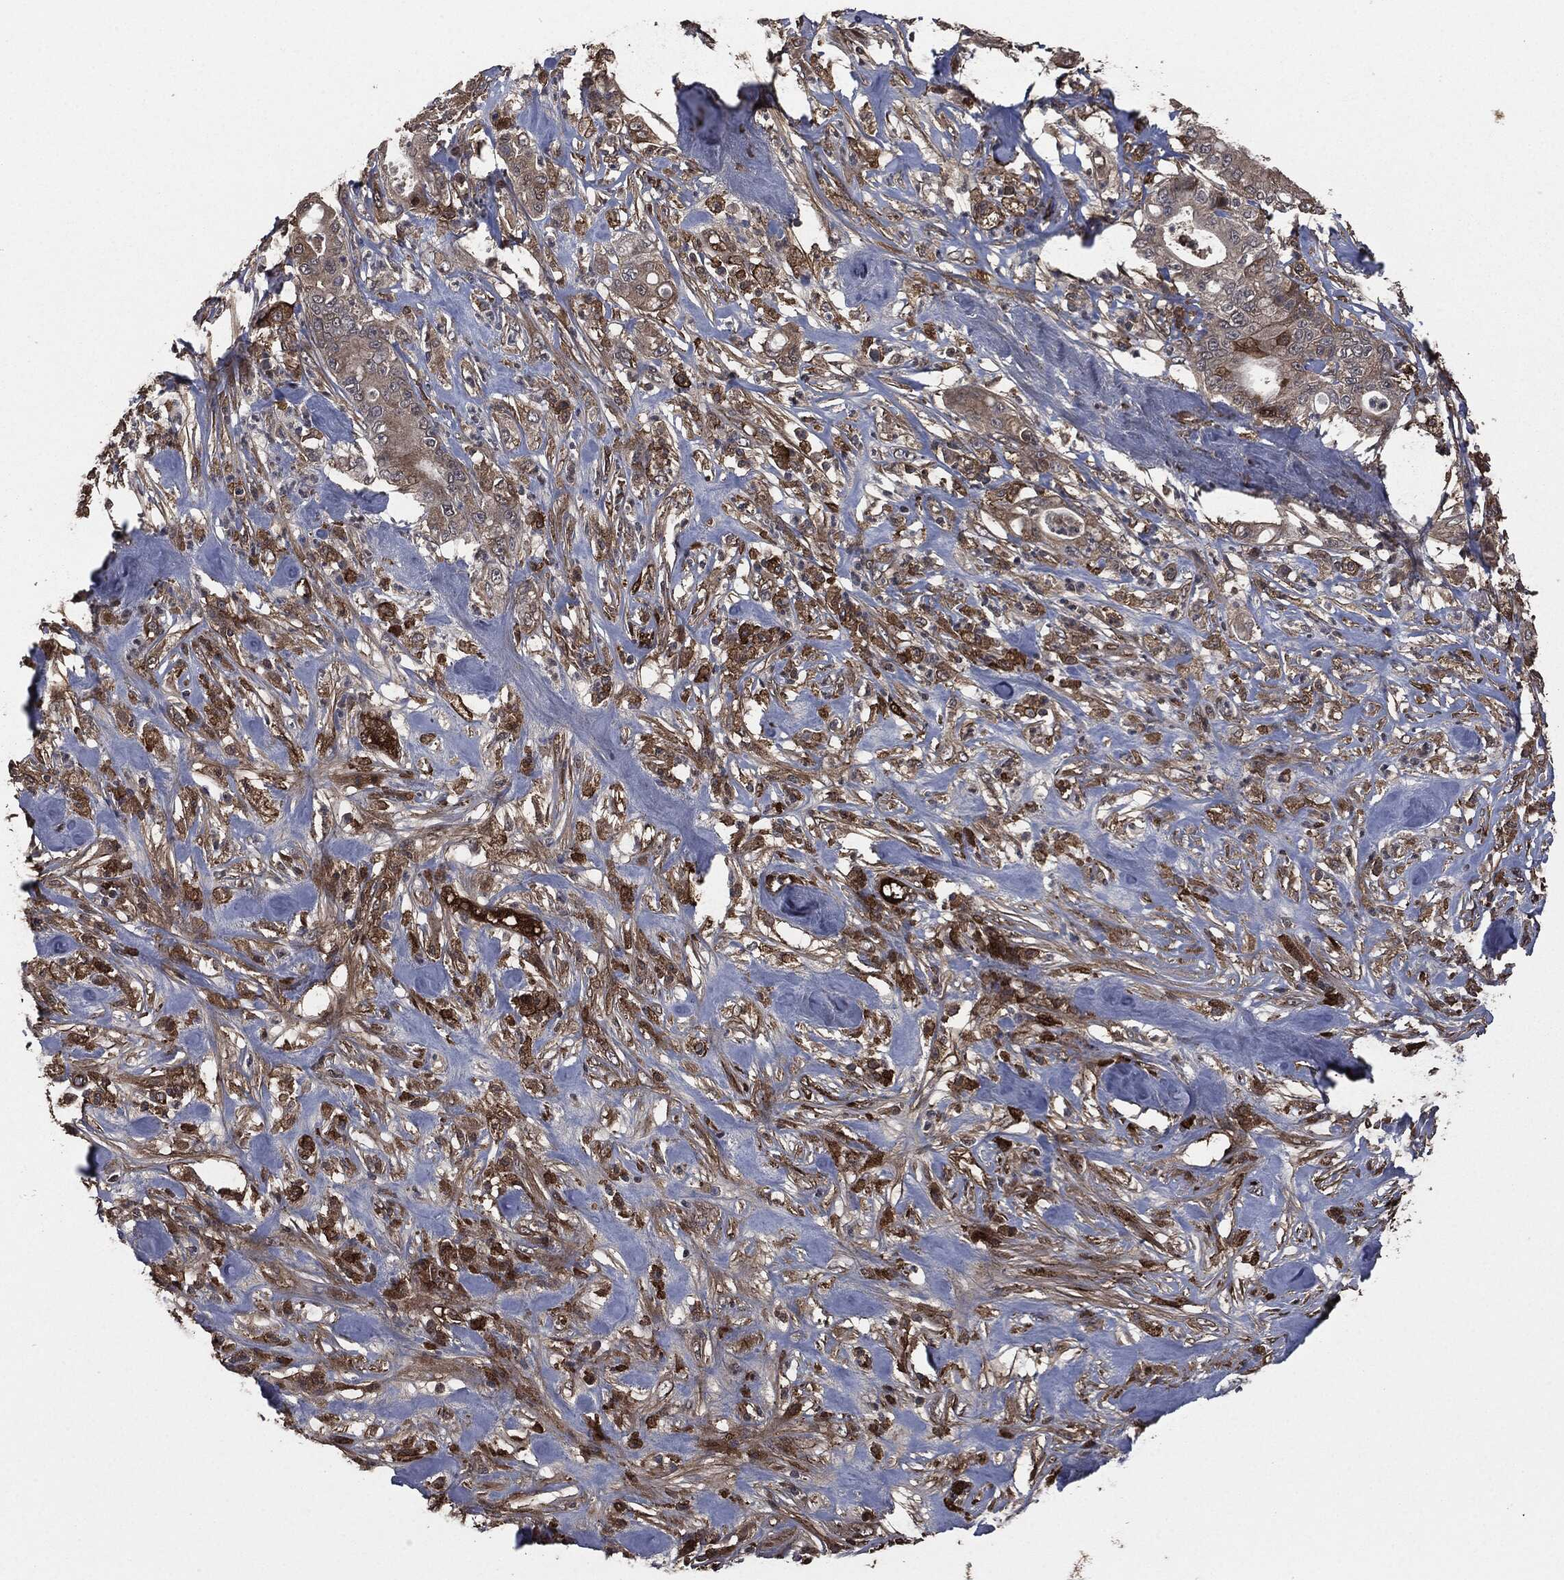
{"staining": {"intensity": "weak", "quantity": "25%-75%", "location": "cytoplasmic/membranous"}, "tissue": "pancreatic cancer", "cell_type": "Tumor cells", "image_type": "cancer", "snomed": [{"axis": "morphology", "description": "Adenocarcinoma, NOS"}, {"axis": "topography", "description": "Pancreas"}], "caption": "An IHC histopathology image of neoplastic tissue is shown. Protein staining in brown highlights weak cytoplasmic/membranous positivity in pancreatic cancer (adenocarcinoma) within tumor cells. (DAB (3,3'-diaminobenzidine) IHC with brightfield microscopy, high magnification).", "gene": "CRABP2", "patient": {"sex": "male", "age": 71}}